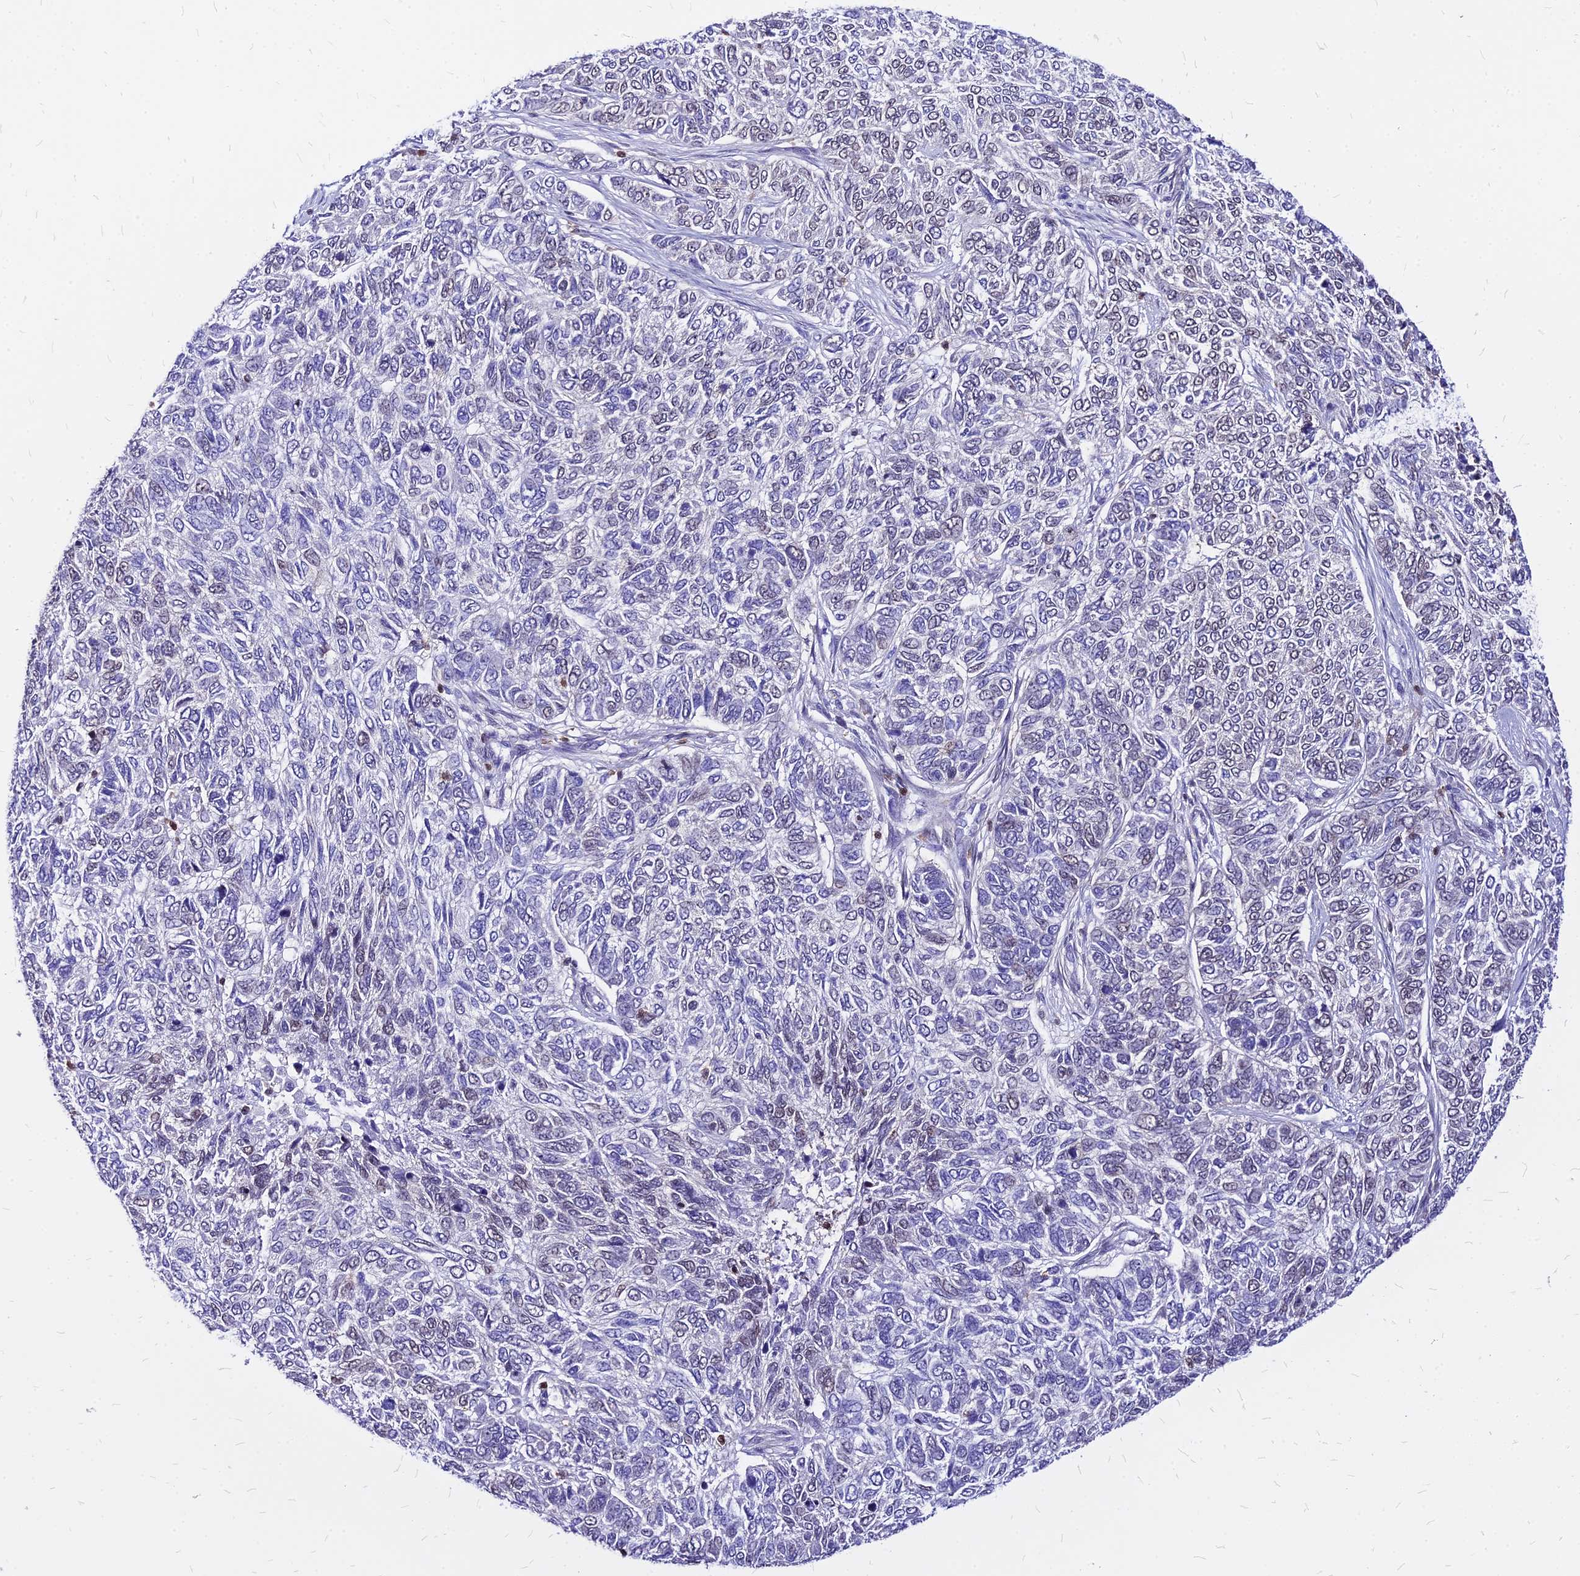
{"staining": {"intensity": "weak", "quantity": "<25%", "location": "nuclear"}, "tissue": "skin cancer", "cell_type": "Tumor cells", "image_type": "cancer", "snomed": [{"axis": "morphology", "description": "Basal cell carcinoma"}, {"axis": "topography", "description": "Skin"}], "caption": "Immunohistochemistry of skin basal cell carcinoma shows no expression in tumor cells.", "gene": "PAXX", "patient": {"sex": "female", "age": 65}}